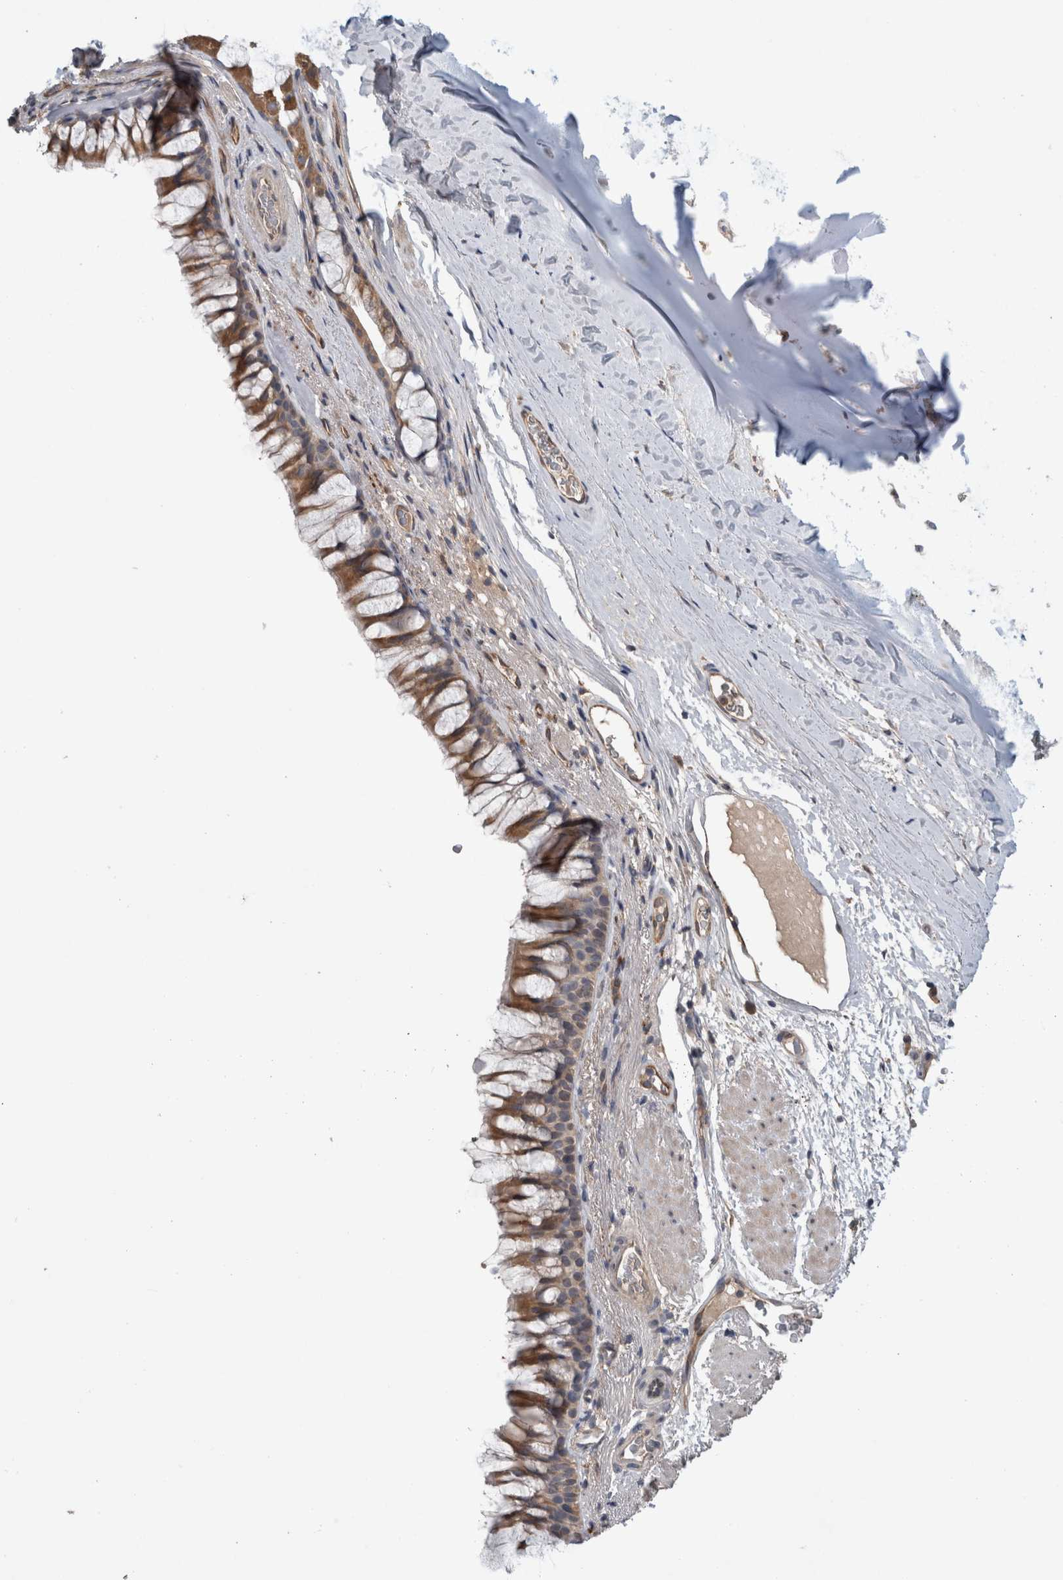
{"staining": {"intensity": "moderate", "quantity": ">75%", "location": "cytoplasmic/membranous"}, "tissue": "bronchus", "cell_type": "Respiratory epithelial cells", "image_type": "normal", "snomed": [{"axis": "morphology", "description": "Normal tissue, NOS"}, {"axis": "topography", "description": "Cartilage tissue"}, {"axis": "topography", "description": "Bronchus"}], "caption": "A medium amount of moderate cytoplasmic/membranous positivity is seen in about >75% of respiratory epithelial cells in benign bronchus. Using DAB (3,3'-diaminobenzidine) (brown) and hematoxylin (blue) stains, captured at high magnification using brightfield microscopy.", "gene": "TARBP1", "patient": {"sex": "female", "age": 53}}